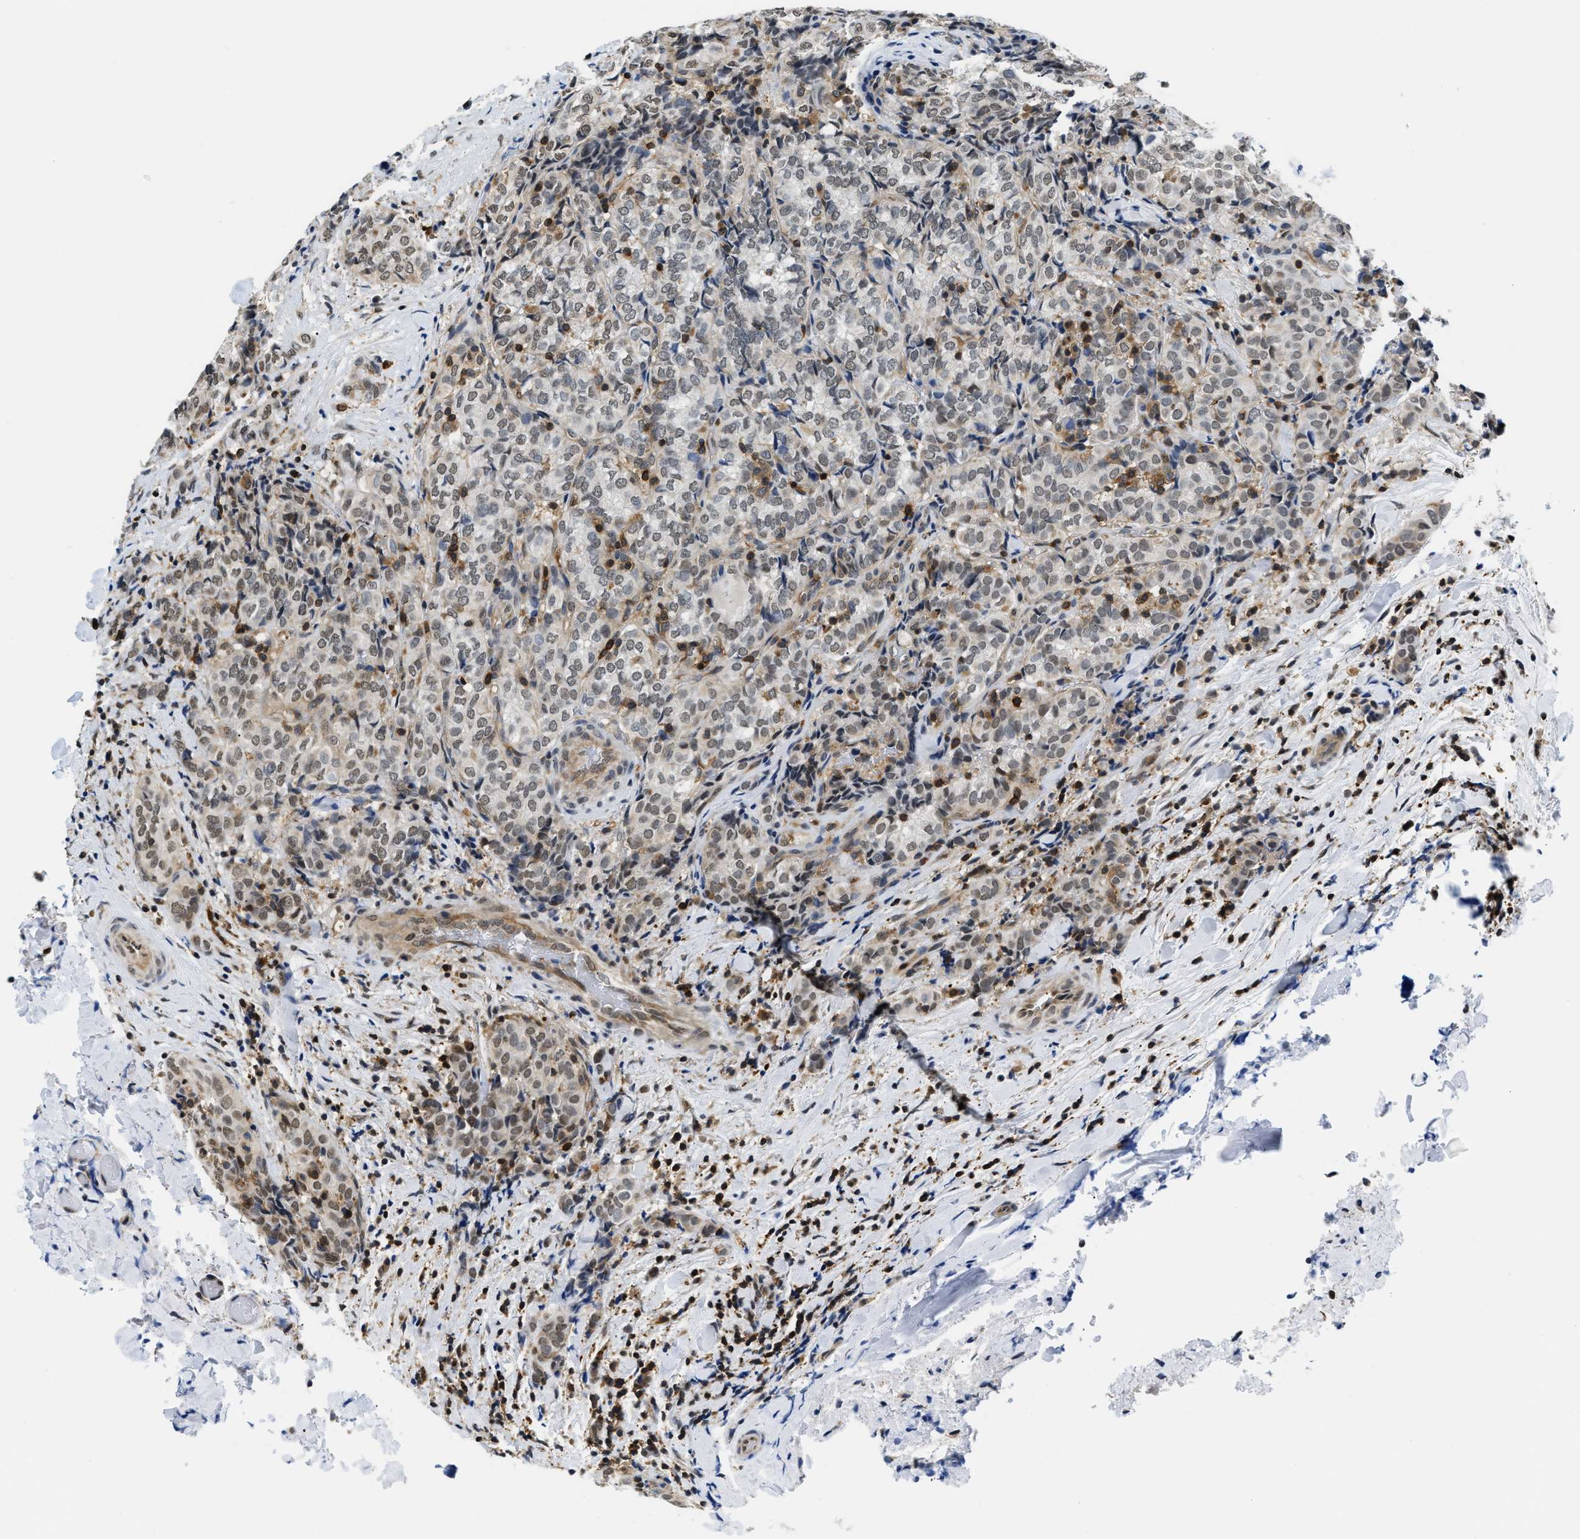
{"staining": {"intensity": "weak", "quantity": "25%-75%", "location": "cytoplasmic/membranous,nuclear"}, "tissue": "thyroid cancer", "cell_type": "Tumor cells", "image_type": "cancer", "snomed": [{"axis": "morphology", "description": "Normal tissue, NOS"}, {"axis": "morphology", "description": "Papillary adenocarcinoma, NOS"}, {"axis": "topography", "description": "Thyroid gland"}], "caption": "This is a histology image of IHC staining of thyroid papillary adenocarcinoma, which shows weak expression in the cytoplasmic/membranous and nuclear of tumor cells.", "gene": "STK10", "patient": {"sex": "female", "age": 30}}